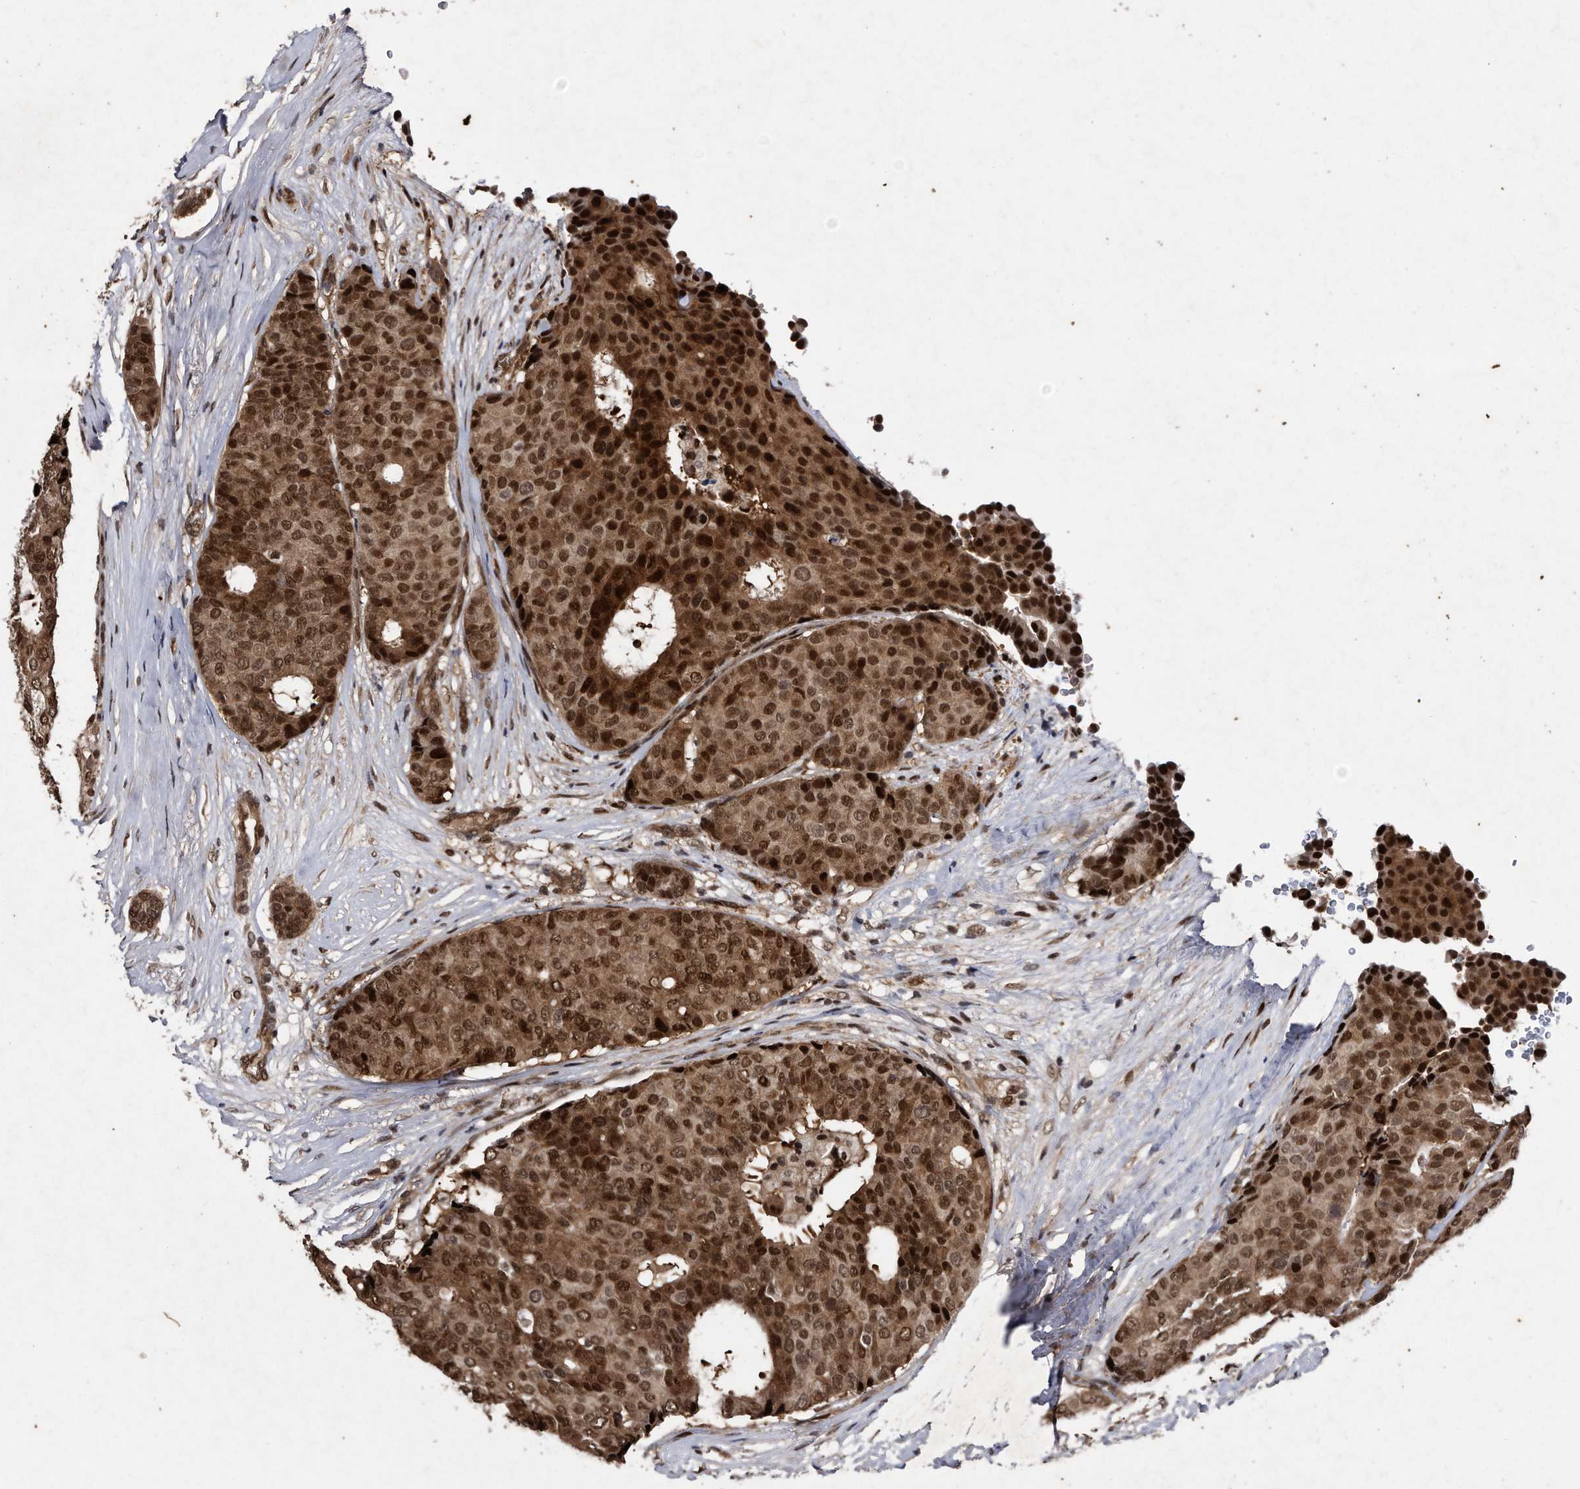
{"staining": {"intensity": "strong", "quantity": ">75%", "location": "cytoplasmic/membranous,nuclear"}, "tissue": "breast cancer", "cell_type": "Tumor cells", "image_type": "cancer", "snomed": [{"axis": "morphology", "description": "Duct carcinoma"}, {"axis": "topography", "description": "Breast"}], "caption": "DAB immunohistochemical staining of breast cancer (infiltrating ductal carcinoma) shows strong cytoplasmic/membranous and nuclear protein positivity in approximately >75% of tumor cells.", "gene": "RAD23B", "patient": {"sex": "female", "age": 75}}